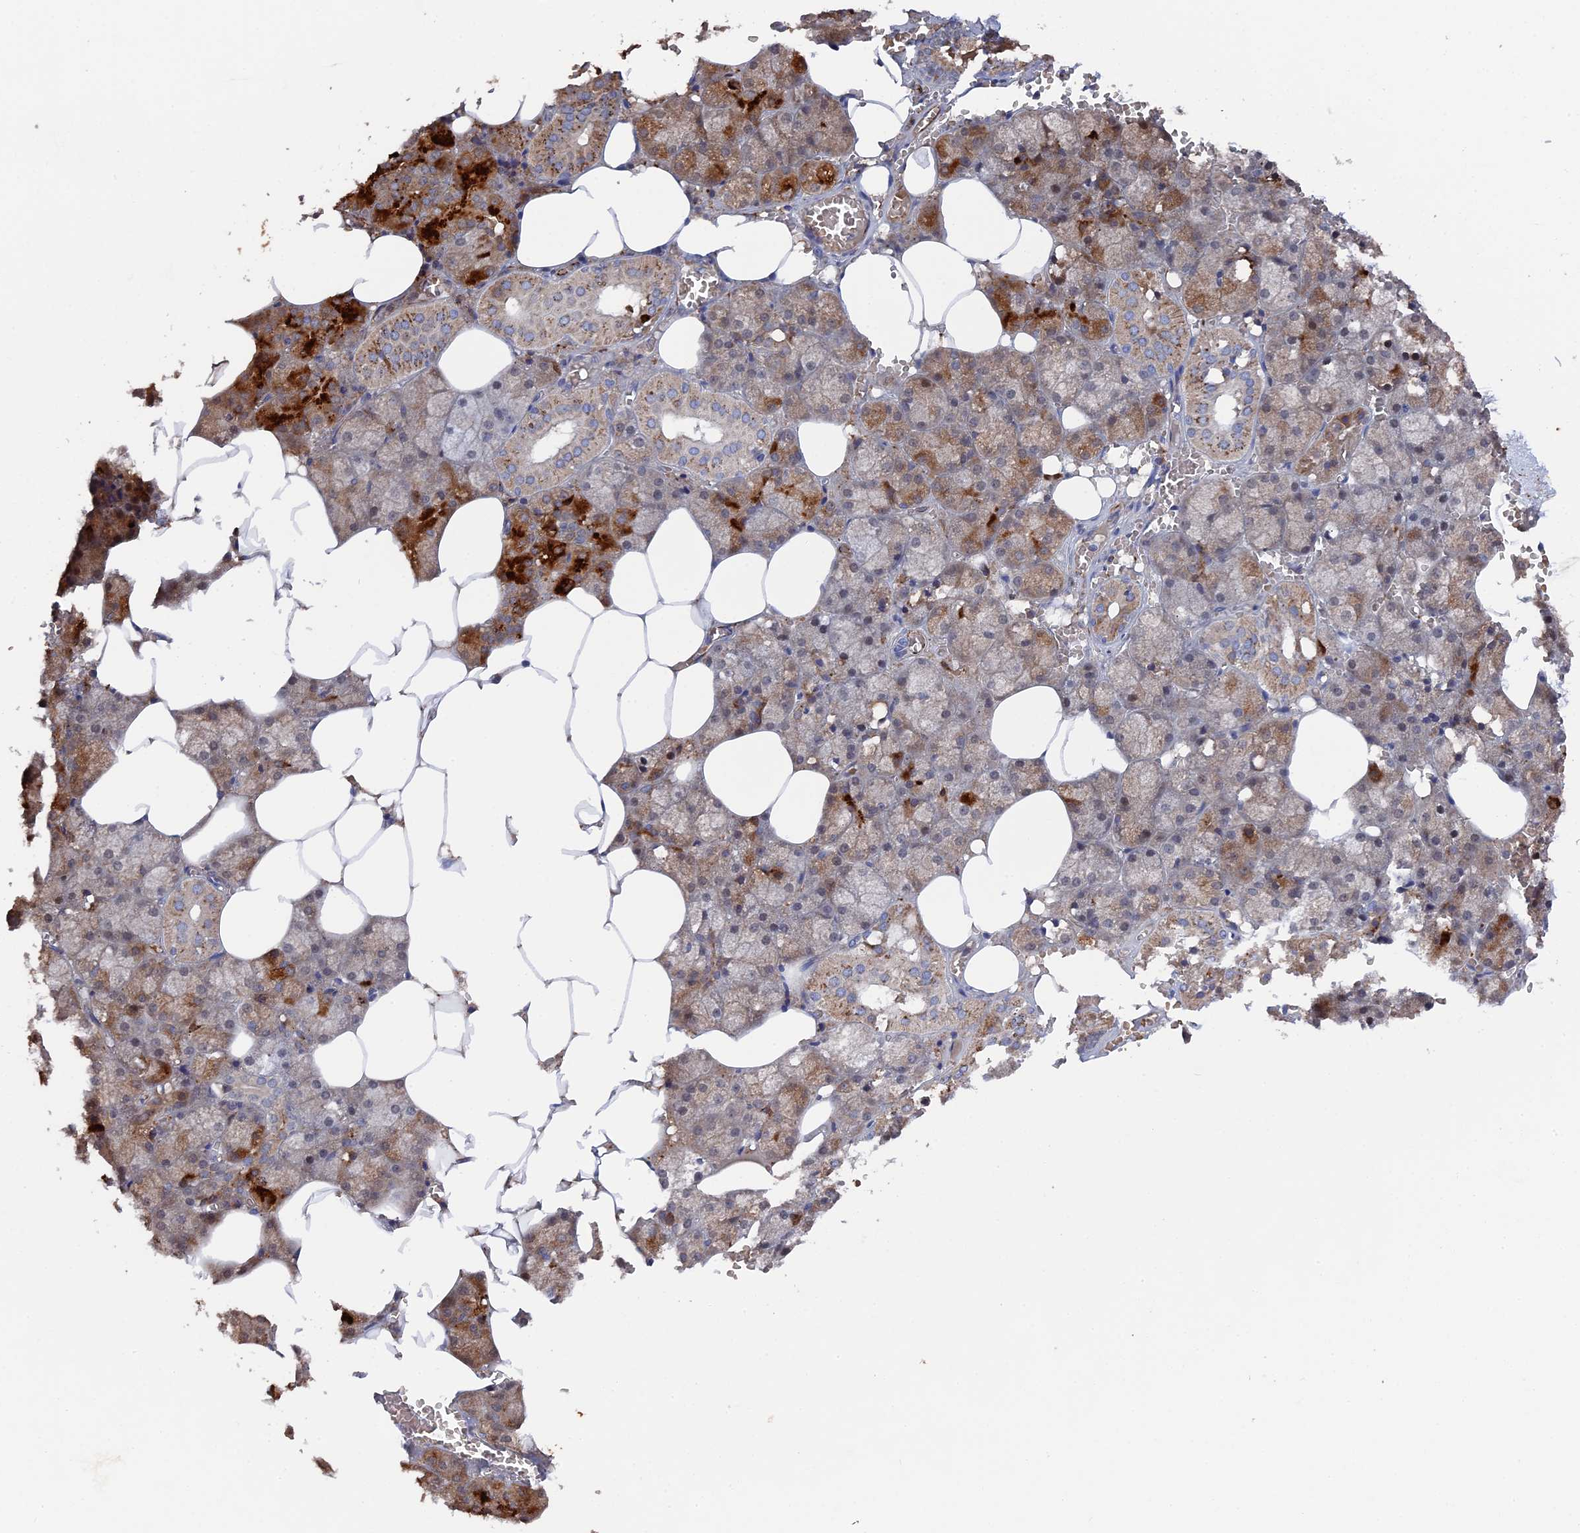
{"staining": {"intensity": "strong", "quantity": "25%-75%", "location": "cytoplasmic/membranous"}, "tissue": "salivary gland", "cell_type": "Glandular cells", "image_type": "normal", "snomed": [{"axis": "morphology", "description": "Normal tissue, NOS"}, {"axis": "topography", "description": "Salivary gland"}], "caption": "Immunohistochemistry (IHC) photomicrograph of benign human salivary gland stained for a protein (brown), which displays high levels of strong cytoplasmic/membranous expression in approximately 25%-75% of glandular cells.", "gene": "SMG9", "patient": {"sex": "male", "age": 62}}